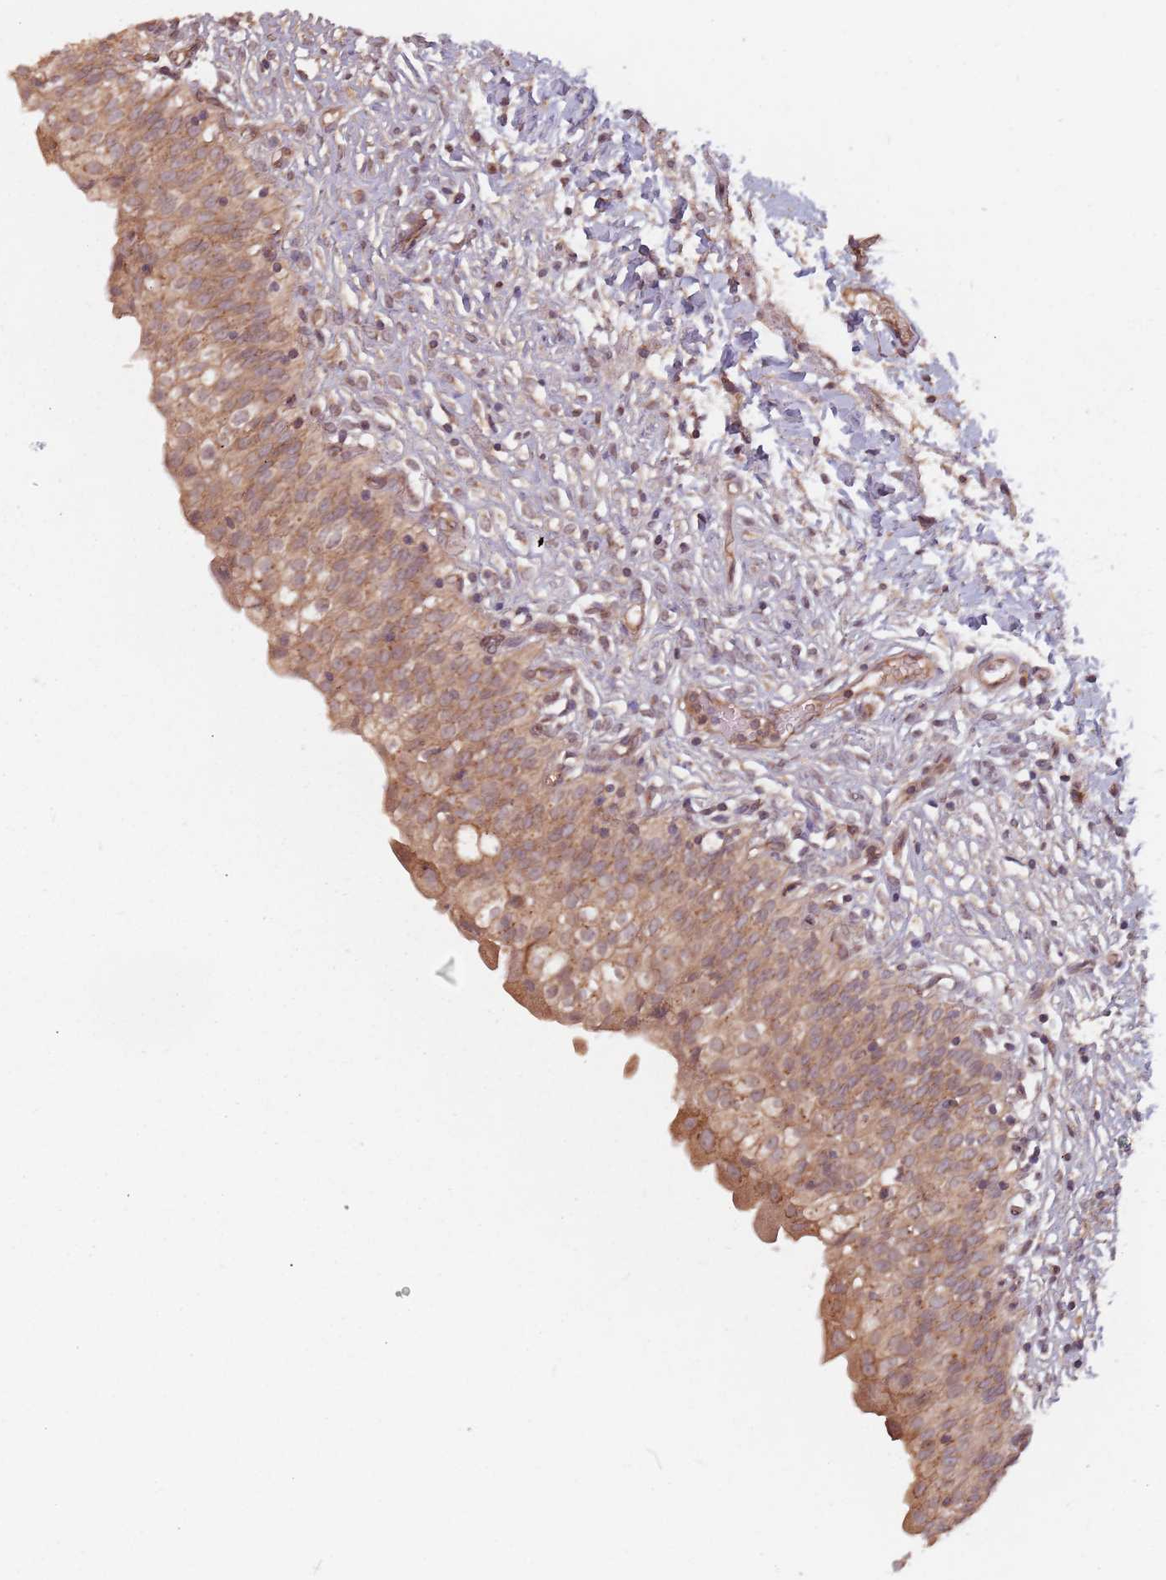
{"staining": {"intensity": "moderate", "quantity": ">75%", "location": "cytoplasmic/membranous"}, "tissue": "urinary bladder", "cell_type": "Urothelial cells", "image_type": "normal", "snomed": [{"axis": "morphology", "description": "Normal tissue, NOS"}, {"axis": "topography", "description": "Urinary bladder"}], "caption": "A high-resolution photomicrograph shows IHC staining of normal urinary bladder, which displays moderate cytoplasmic/membranous staining in about >75% of urothelial cells. The protein is stained brown, and the nuclei are stained in blue (DAB (3,3'-diaminobenzidine) IHC with brightfield microscopy, high magnification).", "gene": "C3orf14", "patient": {"sex": "male", "age": 55}}